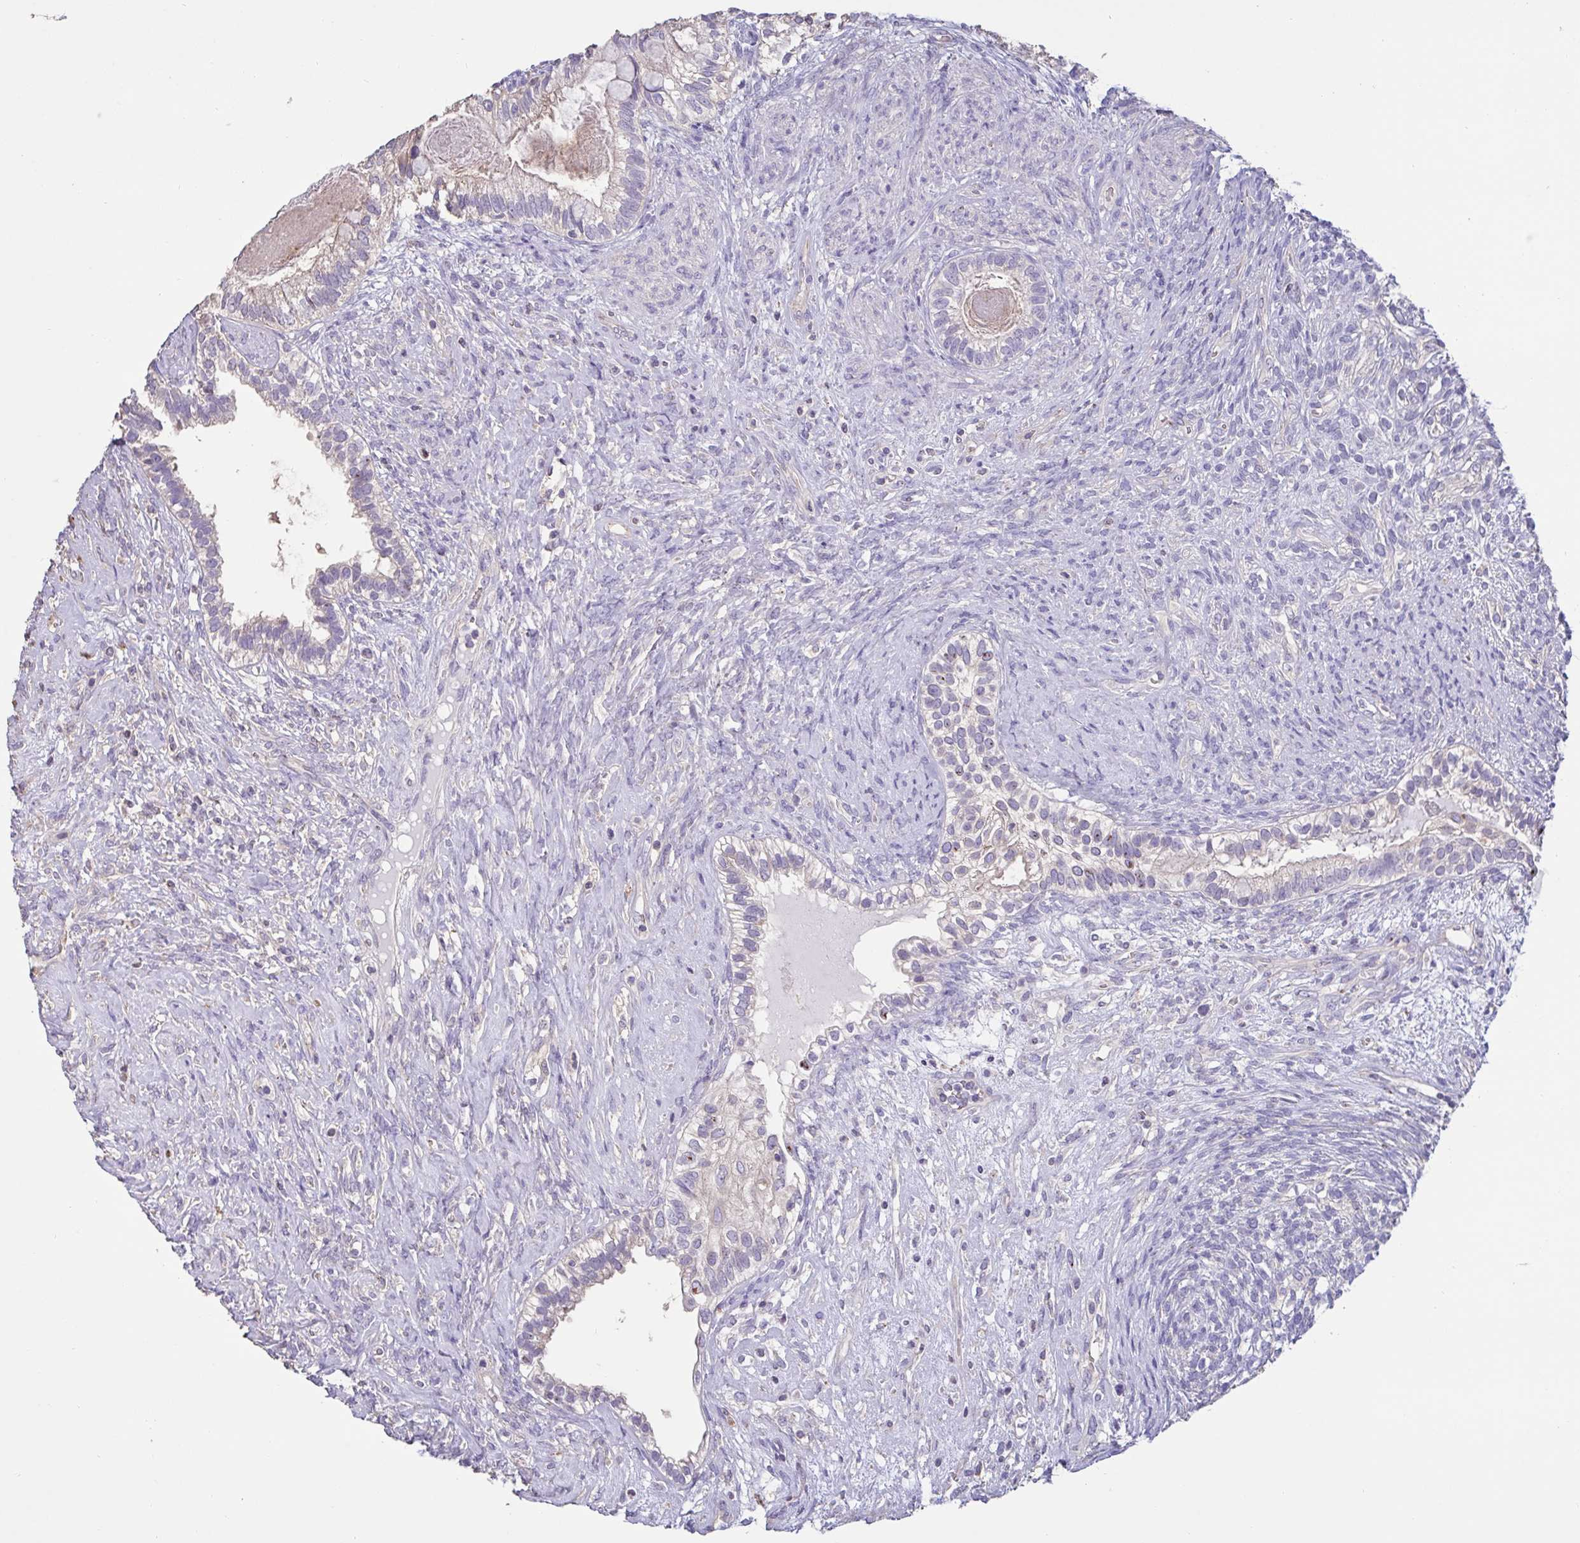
{"staining": {"intensity": "weak", "quantity": "<25%", "location": "cytoplasmic/membranous"}, "tissue": "testis cancer", "cell_type": "Tumor cells", "image_type": "cancer", "snomed": [{"axis": "morphology", "description": "Seminoma, NOS"}, {"axis": "morphology", "description": "Carcinoma, Embryonal, NOS"}, {"axis": "topography", "description": "Testis"}], "caption": "The immunohistochemistry micrograph has no significant staining in tumor cells of testis cancer tissue. (DAB (3,3'-diaminobenzidine) immunohistochemistry, high magnification).", "gene": "CHMP5", "patient": {"sex": "male", "age": 41}}